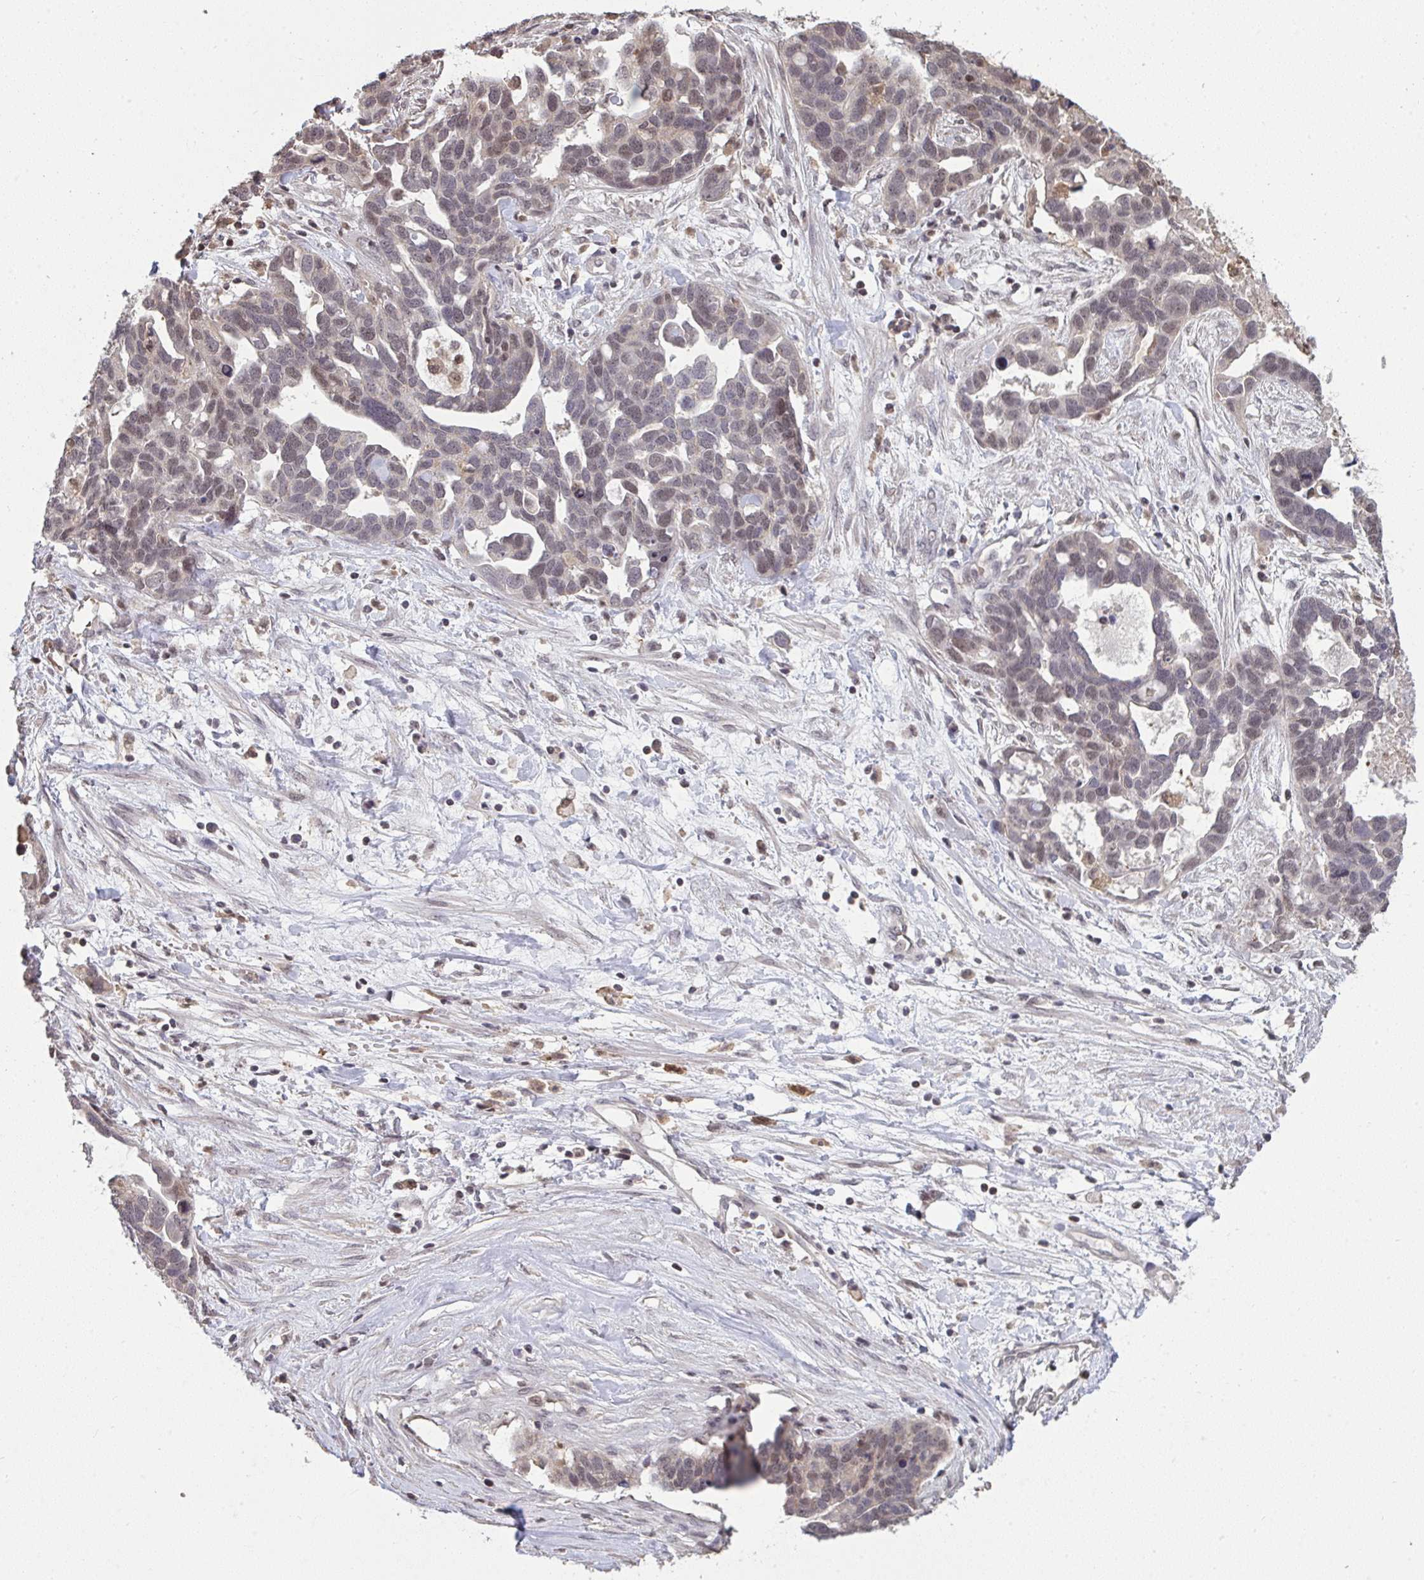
{"staining": {"intensity": "weak", "quantity": "25%-75%", "location": "nuclear"}, "tissue": "ovarian cancer", "cell_type": "Tumor cells", "image_type": "cancer", "snomed": [{"axis": "morphology", "description": "Cystadenocarcinoma, serous, NOS"}, {"axis": "topography", "description": "Ovary"}], "caption": "High-magnification brightfield microscopy of ovarian cancer (serous cystadenocarcinoma) stained with DAB (brown) and counterstained with hematoxylin (blue). tumor cells exhibit weak nuclear expression is seen in about25%-75% of cells.", "gene": "SAP30", "patient": {"sex": "female", "age": 54}}